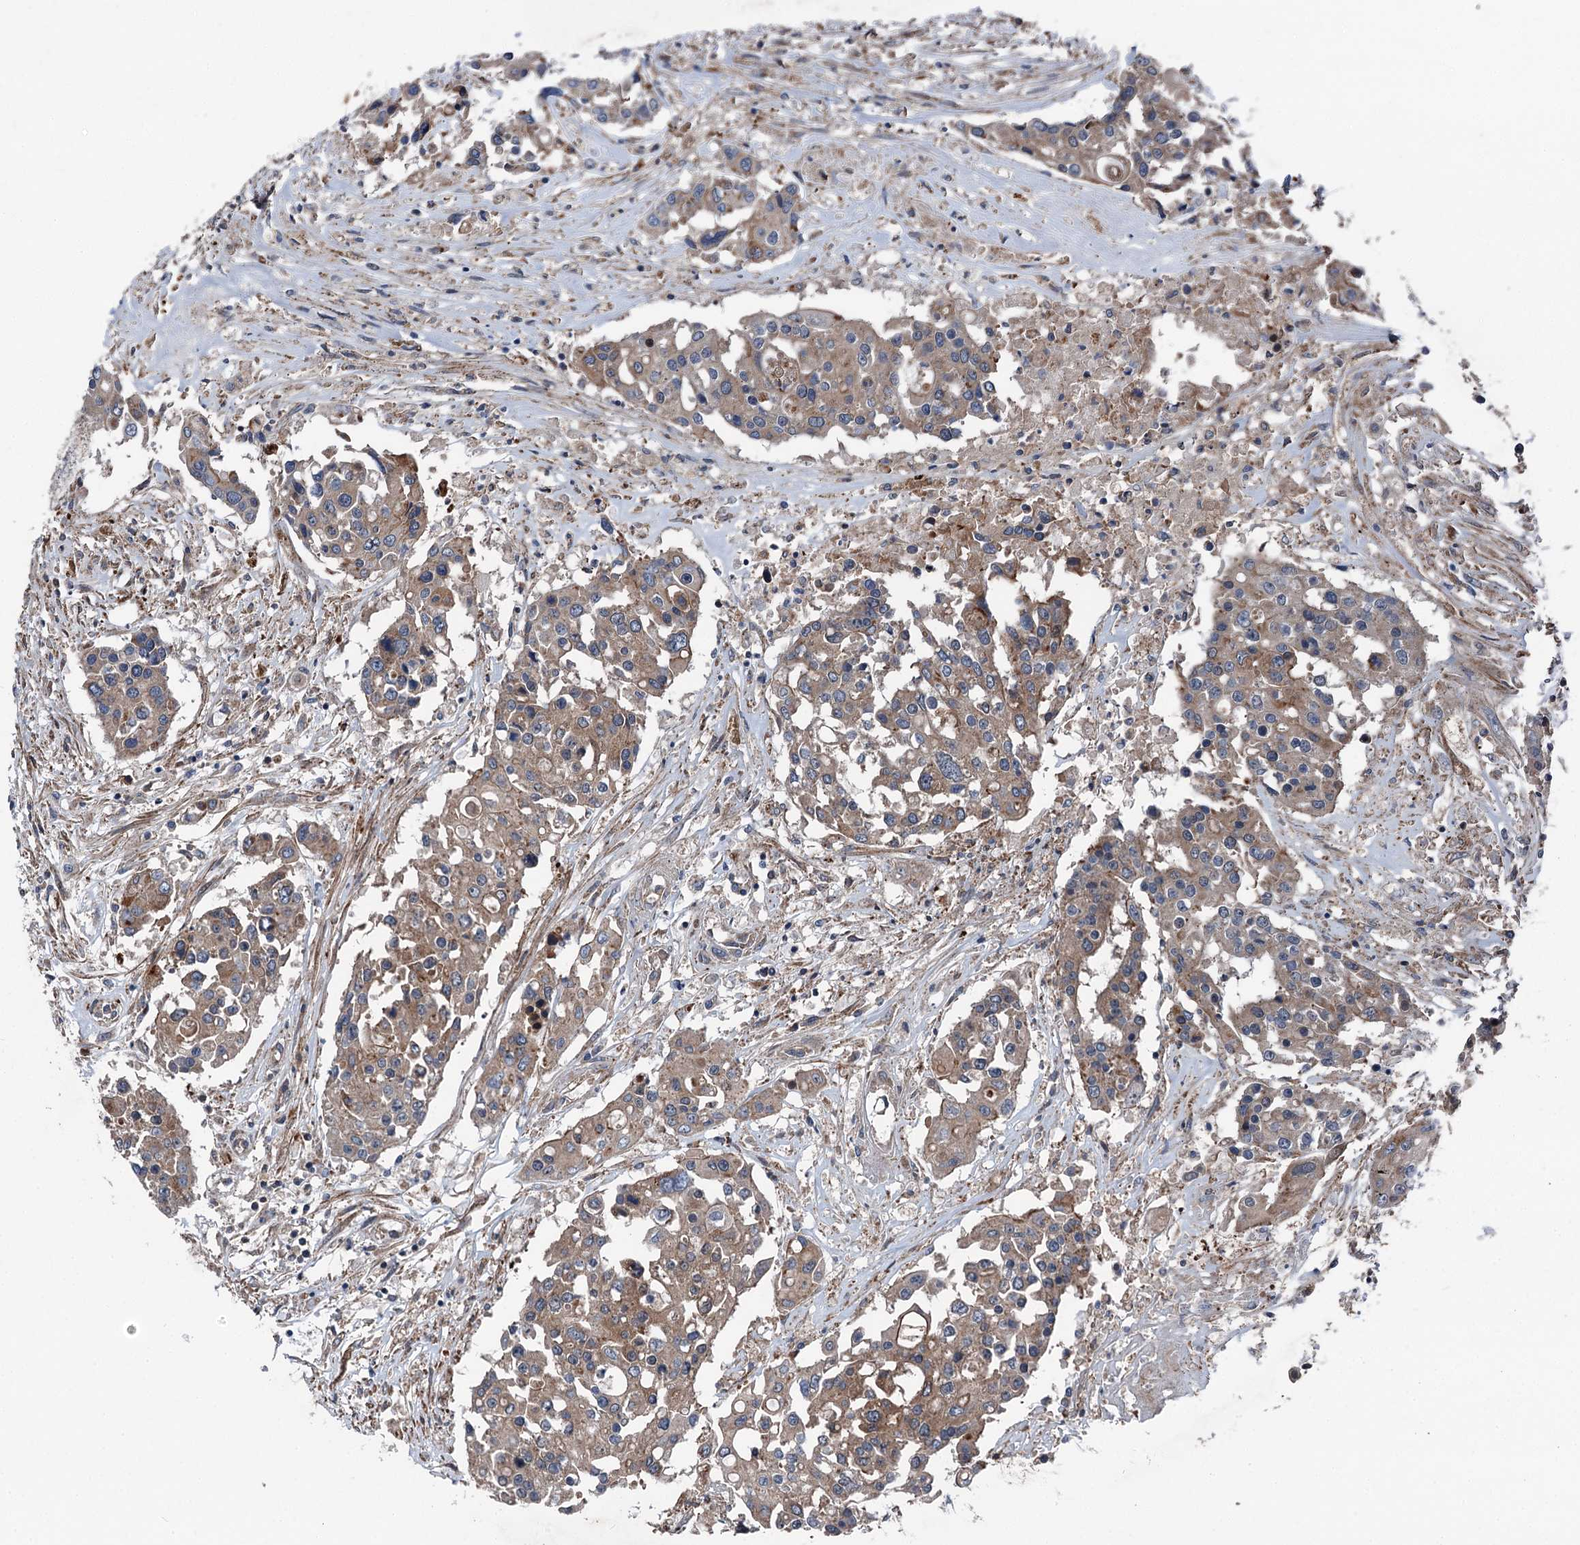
{"staining": {"intensity": "weak", "quantity": "25%-75%", "location": "cytoplasmic/membranous"}, "tissue": "colorectal cancer", "cell_type": "Tumor cells", "image_type": "cancer", "snomed": [{"axis": "morphology", "description": "Adenocarcinoma, NOS"}, {"axis": "topography", "description": "Colon"}], "caption": "A micrograph of colorectal adenocarcinoma stained for a protein demonstrates weak cytoplasmic/membranous brown staining in tumor cells. (DAB = brown stain, brightfield microscopy at high magnification).", "gene": "POLR1D", "patient": {"sex": "male", "age": 77}}